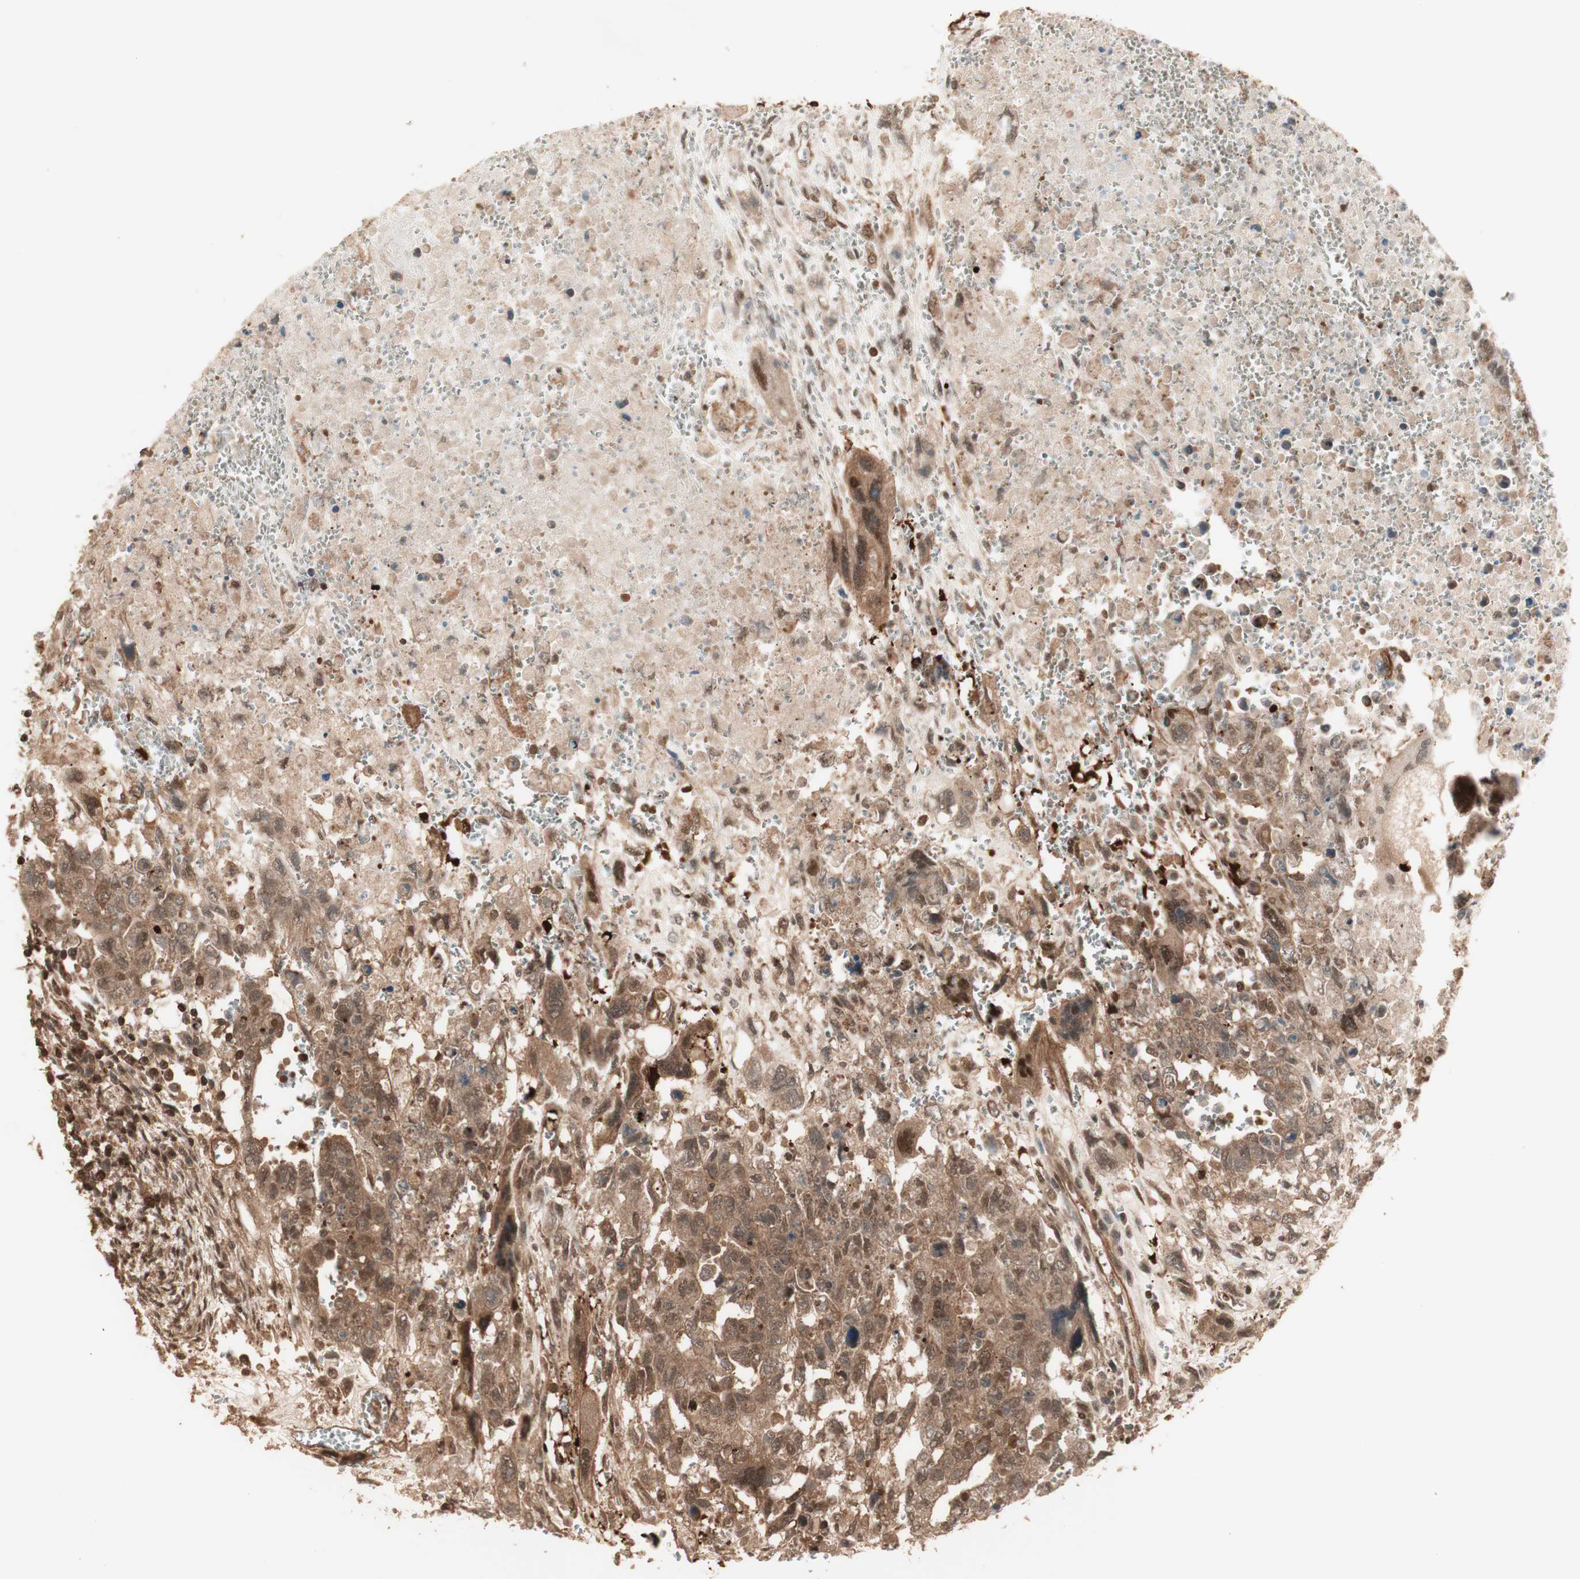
{"staining": {"intensity": "moderate", "quantity": ">75%", "location": "cytoplasmic/membranous,nuclear"}, "tissue": "testis cancer", "cell_type": "Tumor cells", "image_type": "cancer", "snomed": [{"axis": "morphology", "description": "Carcinoma, Embryonal, NOS"}, {"axis": "topography", "description": "Testis"}], "caption": "DAB immunohistochemical staining of testis cancer (embryonal carcinoma) demonstrates moderate cytoplasmic/membranous and nuclear protein expression in about >75% of tumor cells. The staining was performed using DAB (3,3'-diaminobenzidine), with brown indicating positive protein expression. Nuclei are stained blue with hematoxylin.", "gene": "YWHAB", "patient": {"sex": "male", "age": 28}}